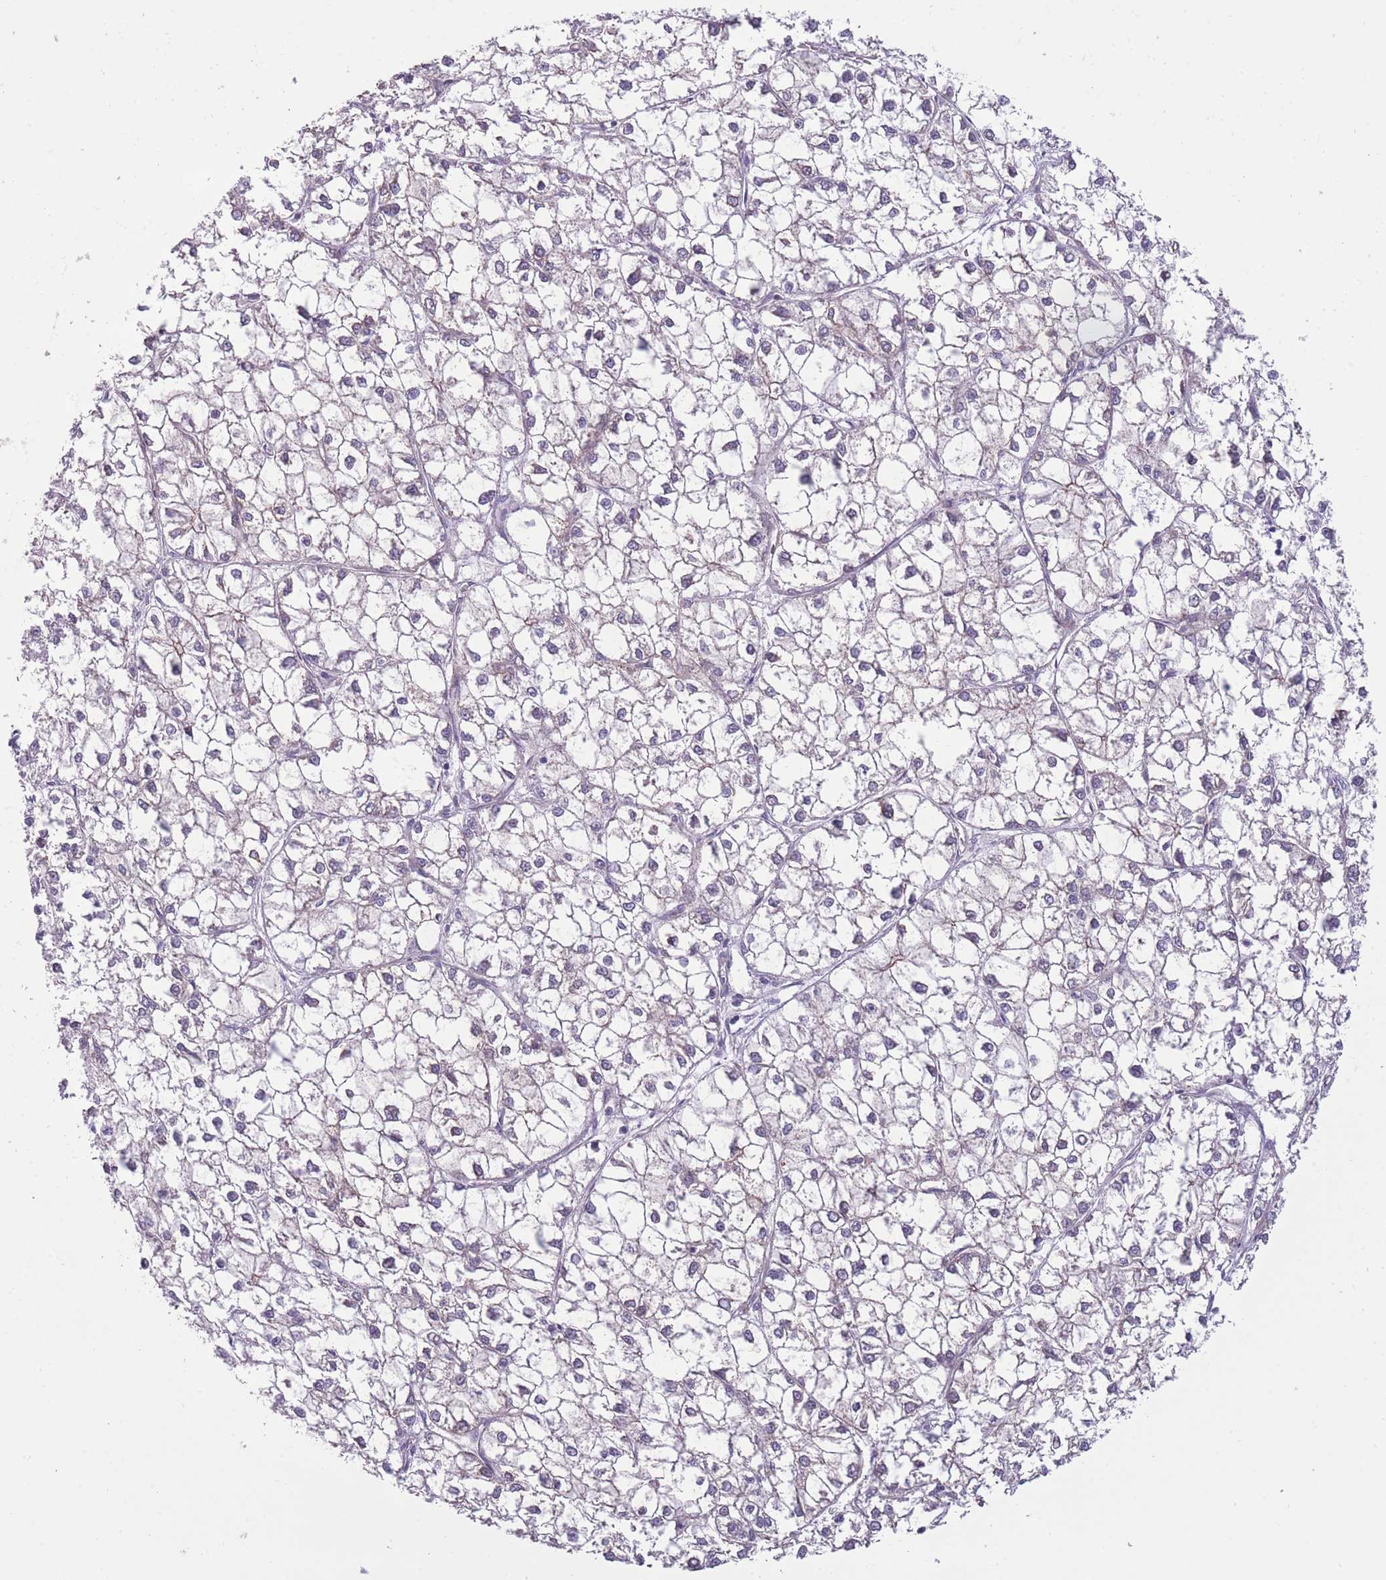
{"staining": {"intensity": "negative", "quantity": "none", "location": "none"}, "tissue": "liver cancer", "cell_type": "Tumor cells", "image_type": "cancer", "snomed": [{"axis": "morphology", "description": "Carcinoma, Hepatocellular, NOS"}, {"axis": "topography", "description": "Liver"}], "caption": "There is no significant positivity in tumor cells of liver hepatocellular carcinoma. (DAB (3,3'-diaminobenzidine) IHC, high magnification).", "gene": "MRPS18C", "patient": {"sex": "female", "age": 43}}